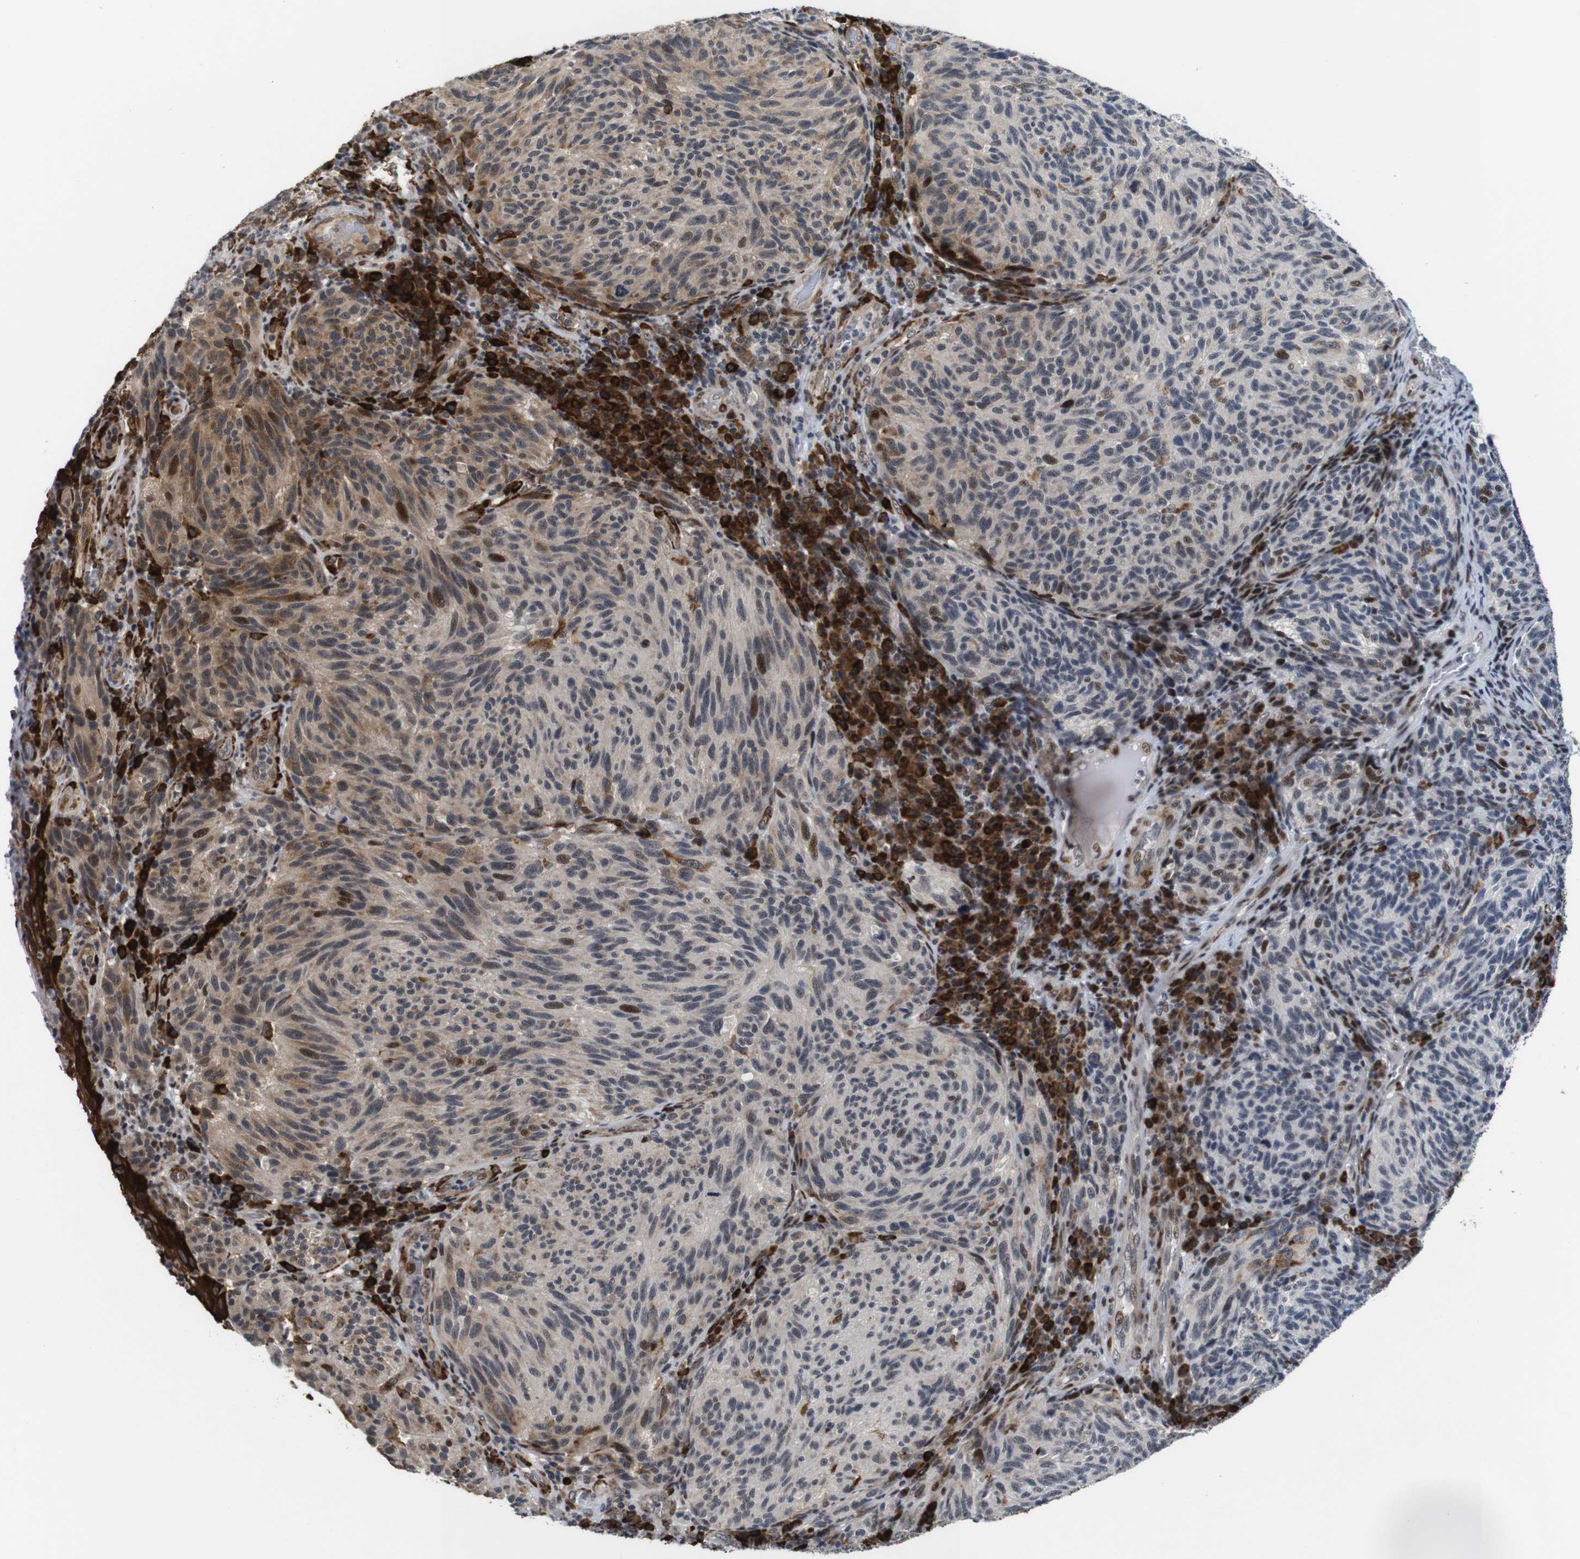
{"staining": {"intensity": "weak", "quantity": "25%-75%", "location": "cytoplasmic/membranous"}, "tissue": "melanoma", "cell_type": "Tumor cells", "image_type": "cancer", "snomed": [{"axis": "morphology", "description": "Malignant melanoma, NOS"}, {"axis": "topography", "description": "Skin"}], "caption": "Immunohistochemical staining of human melanoma exhibits weak cytoplasmic/membranous protein positivity in about 25%-75% of tumor cells.", "gene": "EIF4G1", "patient": {"sex": "female", "age": 73}}